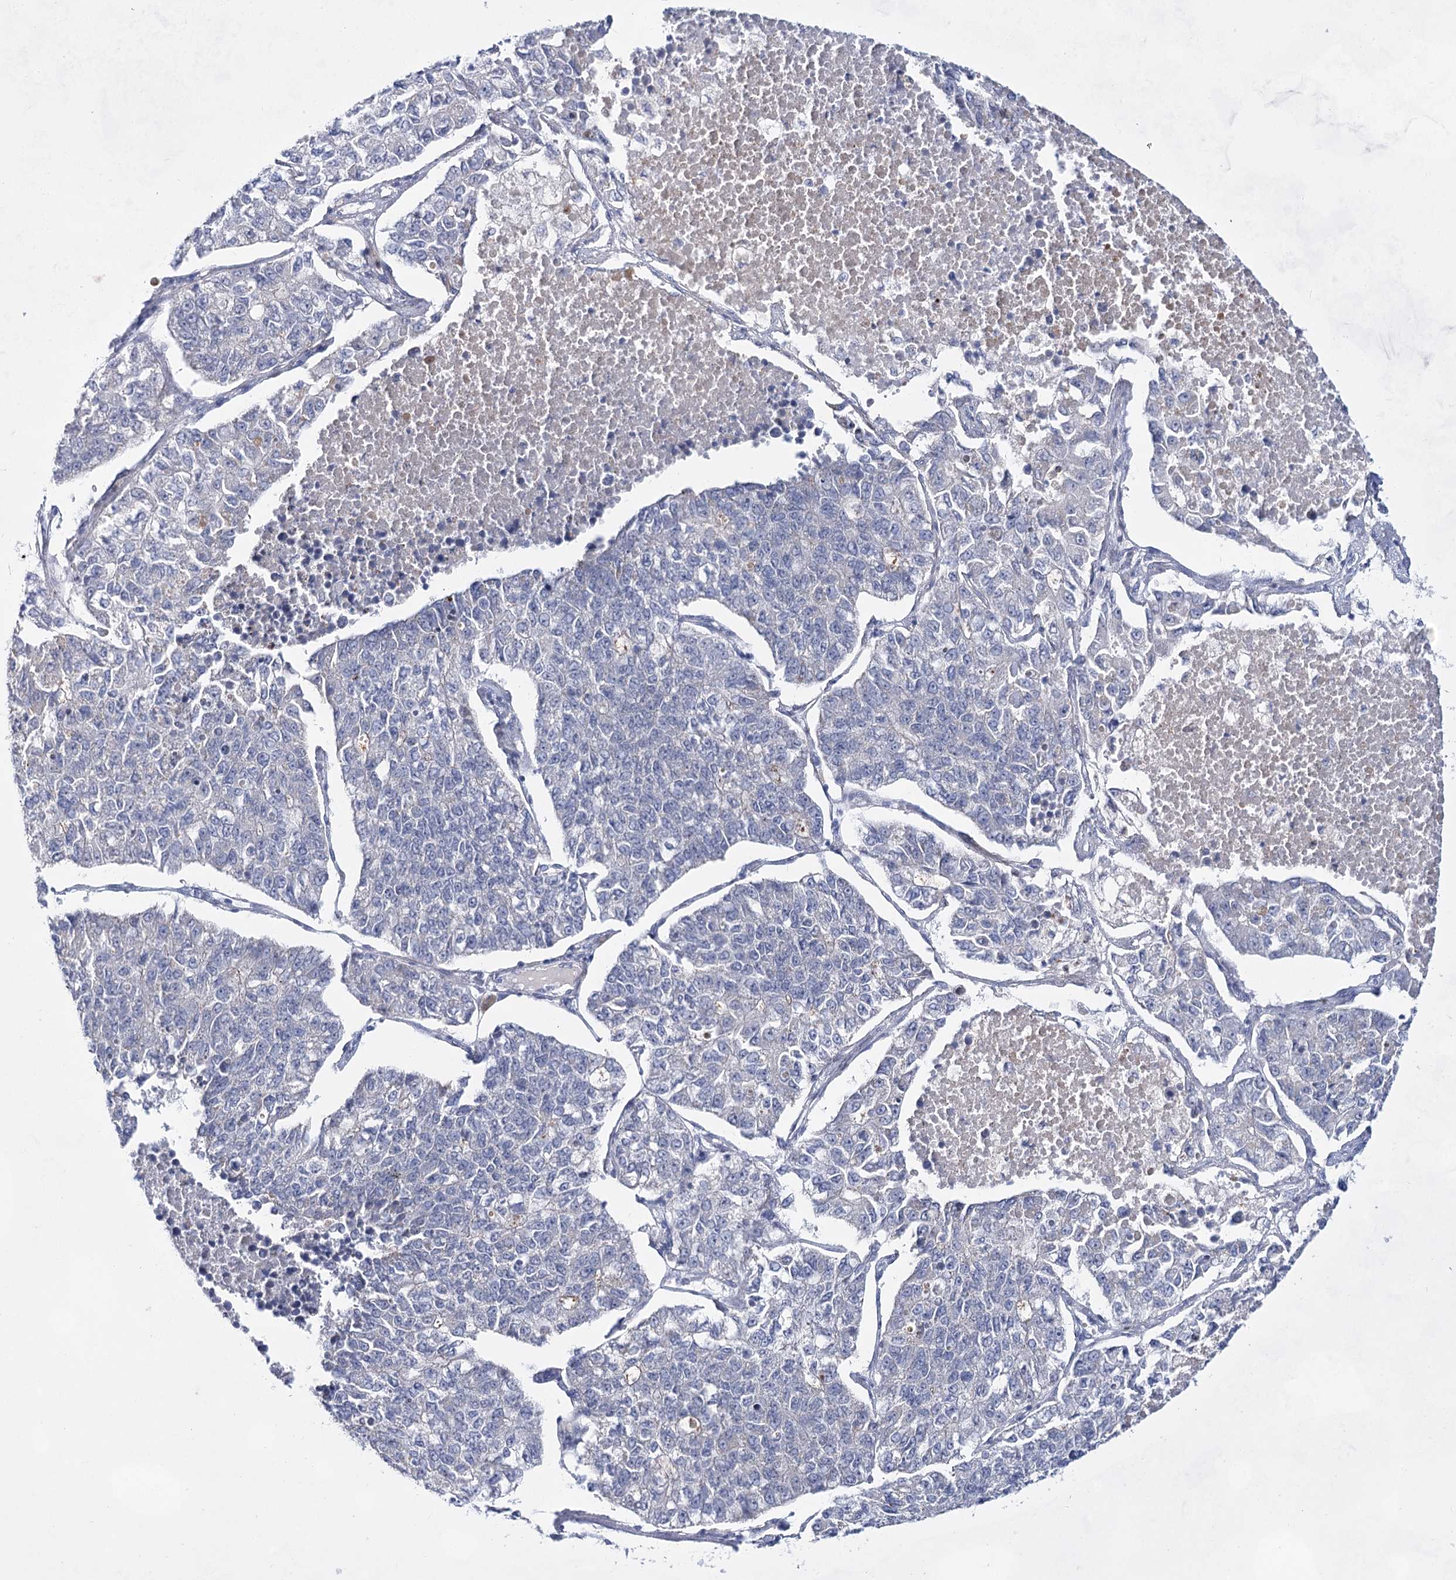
{"staining": {"intensity": "negative", "quantity": "none", "location": "none"}, "tissue": "lung cancer", "cell_type": "Tumor cells", "image_type": "cancer", "snomed": [{"axis": "morphology", "description": "Adenocarcinoma, NOS"}, {"axis": "topography", "description": "Lung"}], "caption": "An IHC histopathology image of lung cancer is shown. There is no staining in tumor cells of lung cancer. (Stains: DAB (3,3'-diaminobenzidine) immunohistochemistry with hematoxylin counter stain, Microscopy: brightfield microscopy at high magnification).", "gene": "BPHL", "patient": {"sex": "male", "age": 49}}